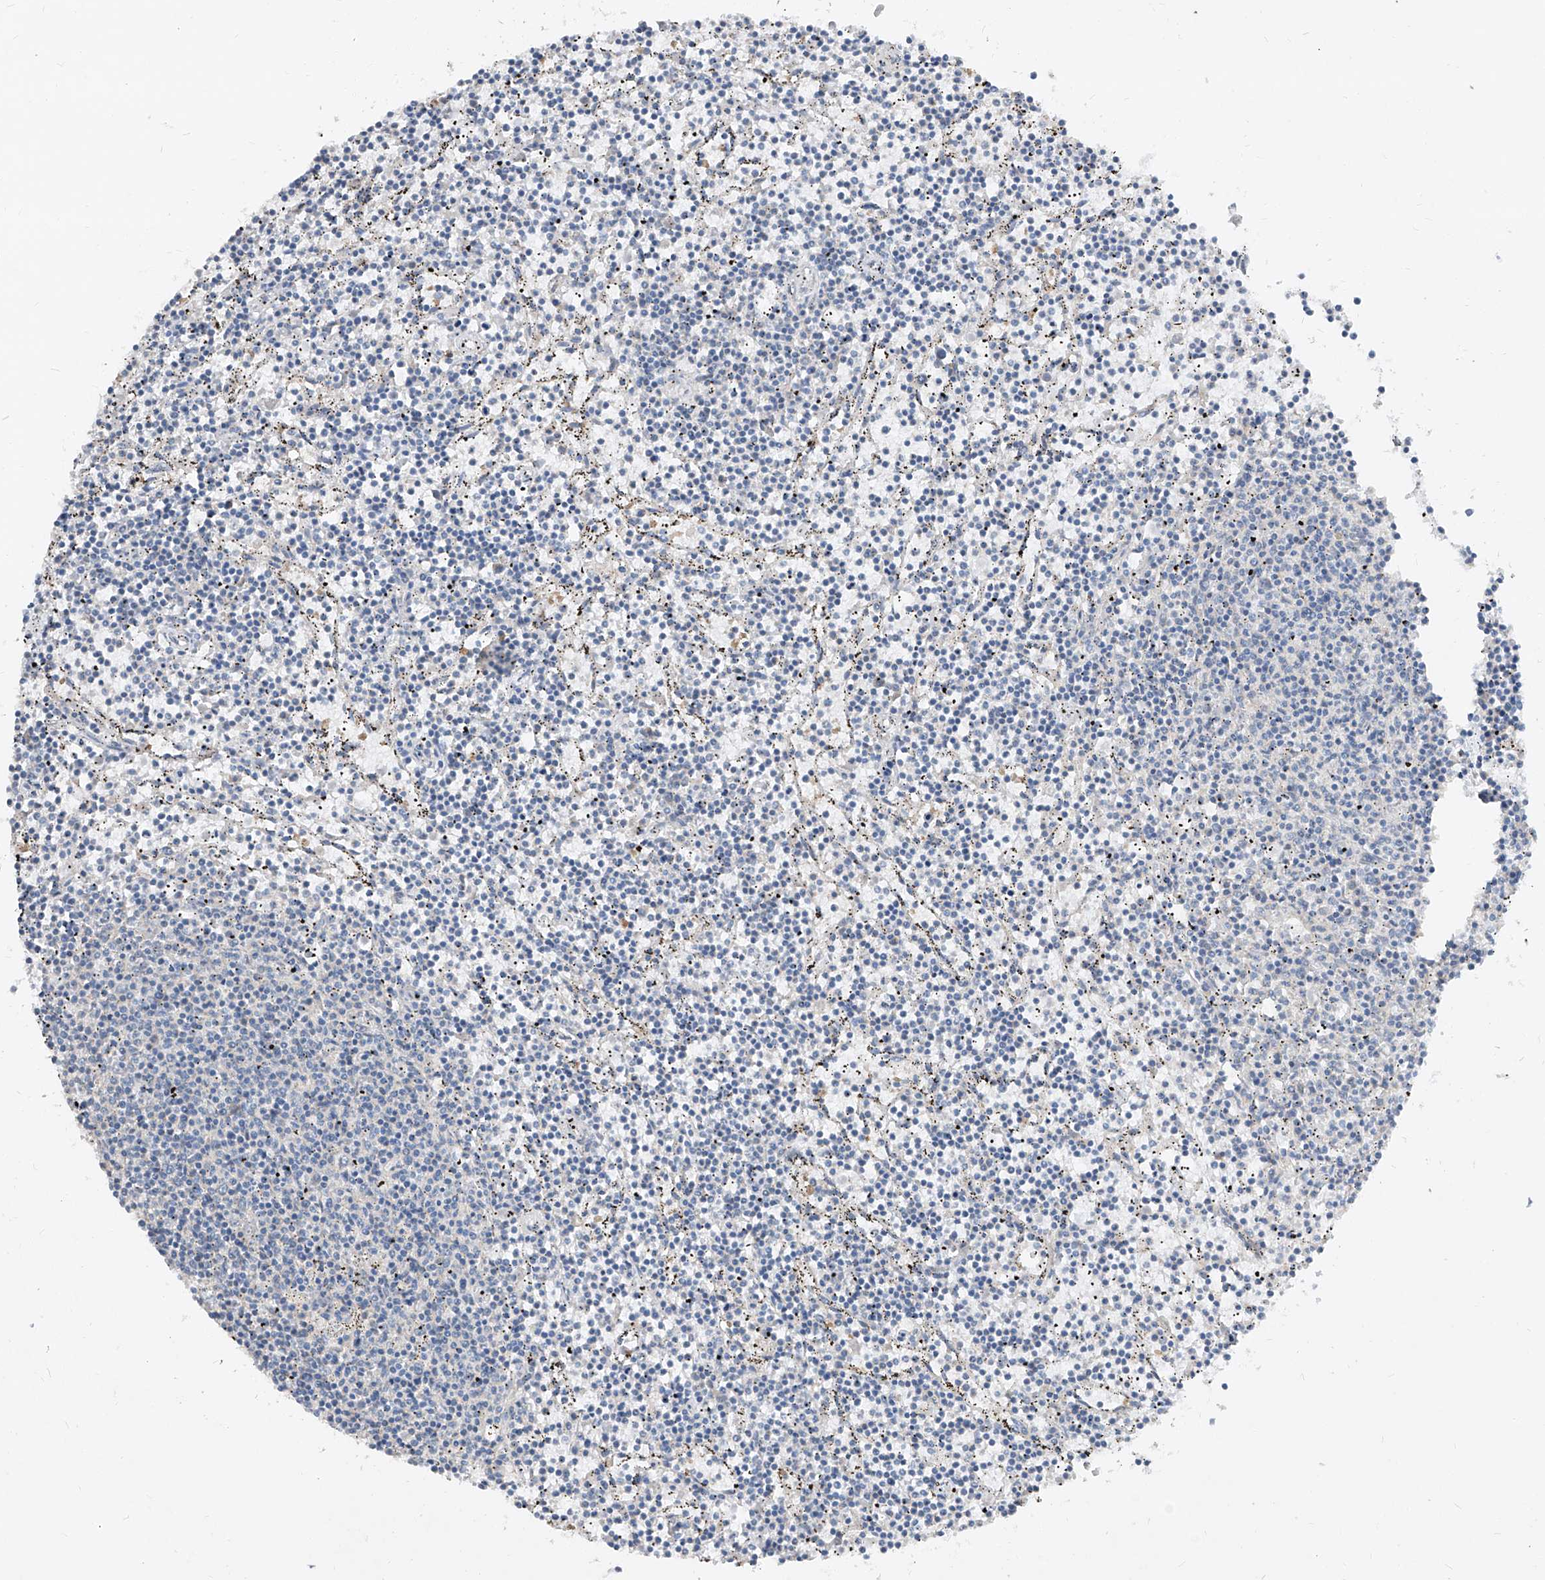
{"staining": {"intensity": "negative", "quantity": "none", "location": "none"}, "tissue": "lymphoma", "cell_type": "Tumor cells", "image_type": "cancer", "snomed": [{"axis": "morphology", "description": "Malignant lymphoma, non-Hodgkin's type, Low grade"}, {"axis": "topography", "description": "Spleen"}], "caption": "Human malignant lymphoma, non-Hodgkin's type (low-grade) stained for a protein using immunohistochemistry (IHC) shows no positivity in tumor cells.", "gene": "ABCD3", "patient": {"sex": "female", "age": 50}}